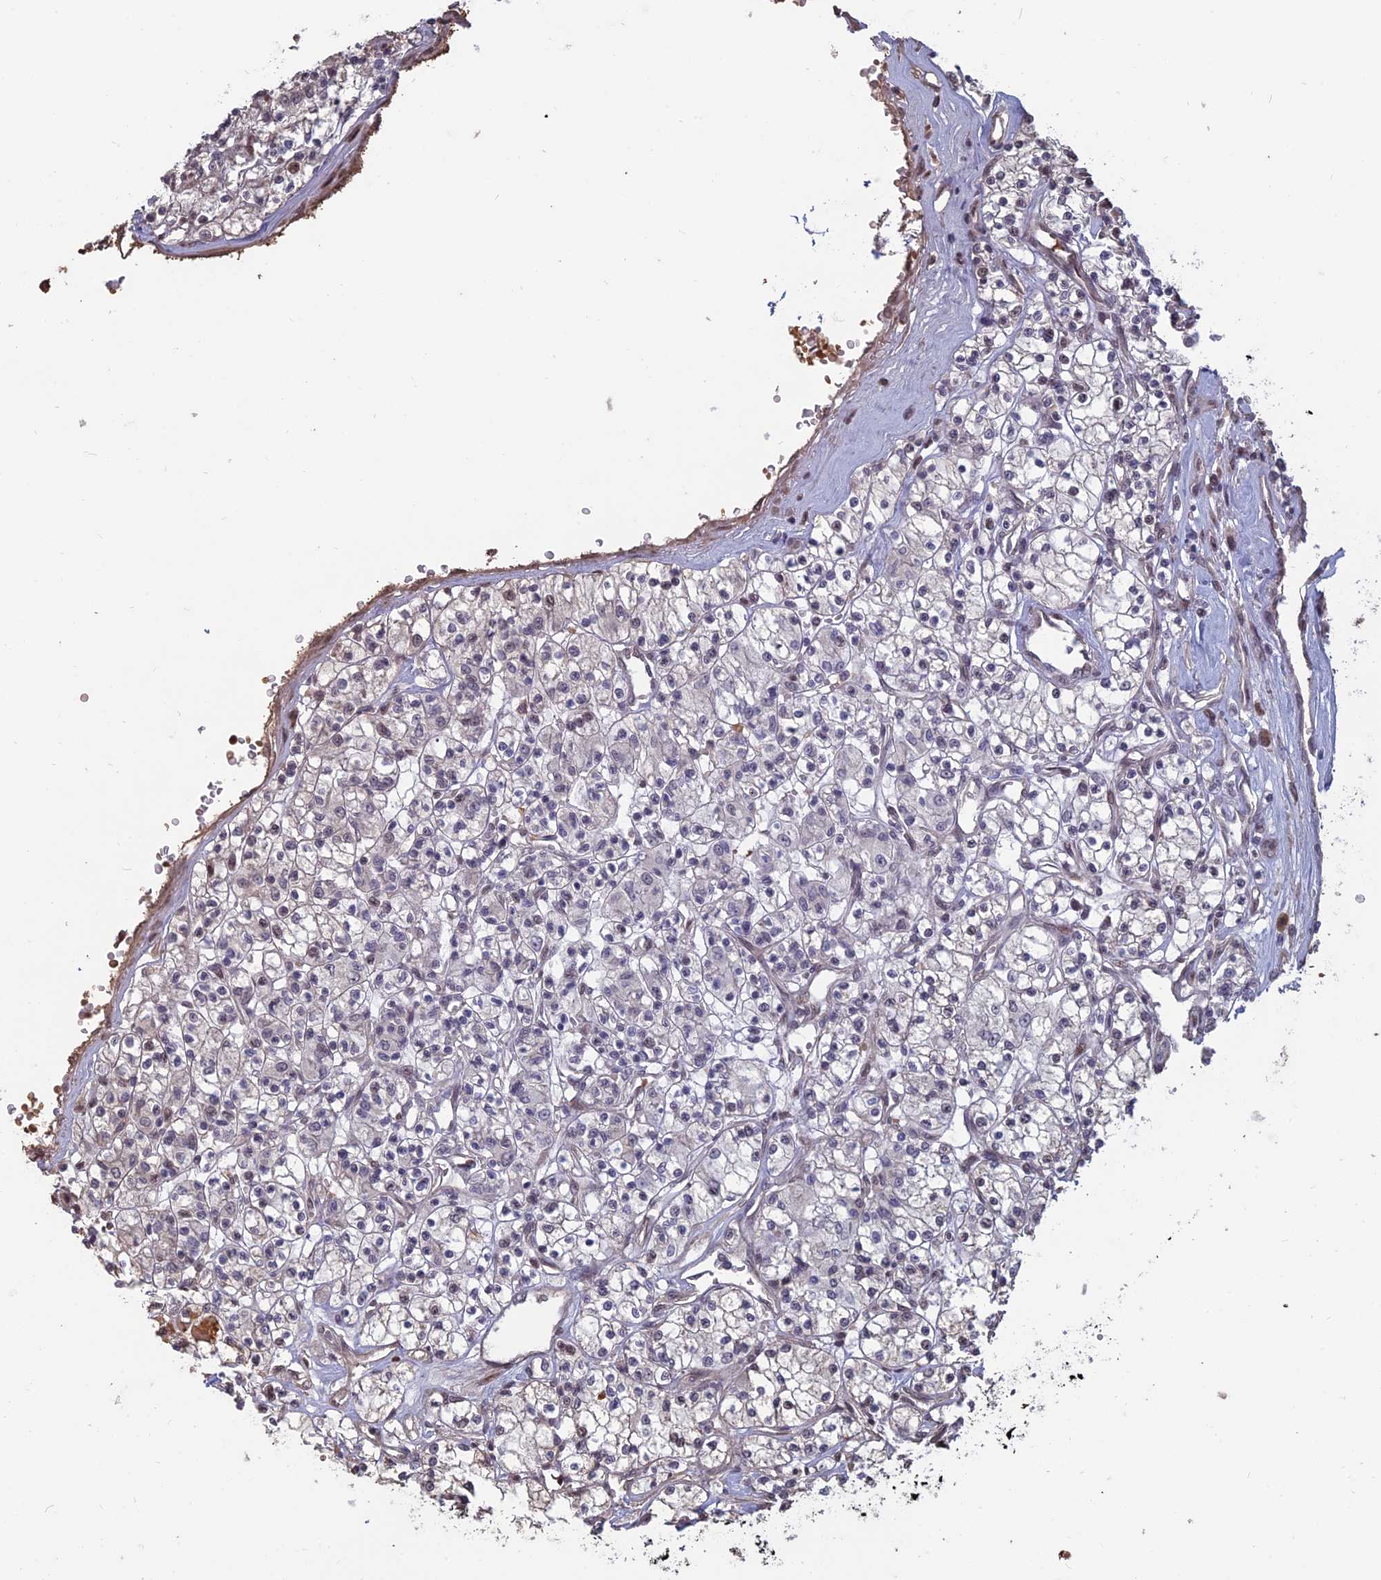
{"staining": {"intensity": "negative", "quantity": "none", "location": "none"}, "tissue": "renal cancer", "cell_type": "Tumor cells", "image_type": "cancer", "snomed": [{"axis": "morphology", "description": "Adenocarcinoma, NOS"}, {"axis": "topography", "description": "Kidney"}], "caption": "Renal adenocarcinoma stained for a protein using immunohistochemistry (IHC) displays no expression tumor cells.", "gene": "MFAP1", "patient": {"sex": "female", "age": 59}}